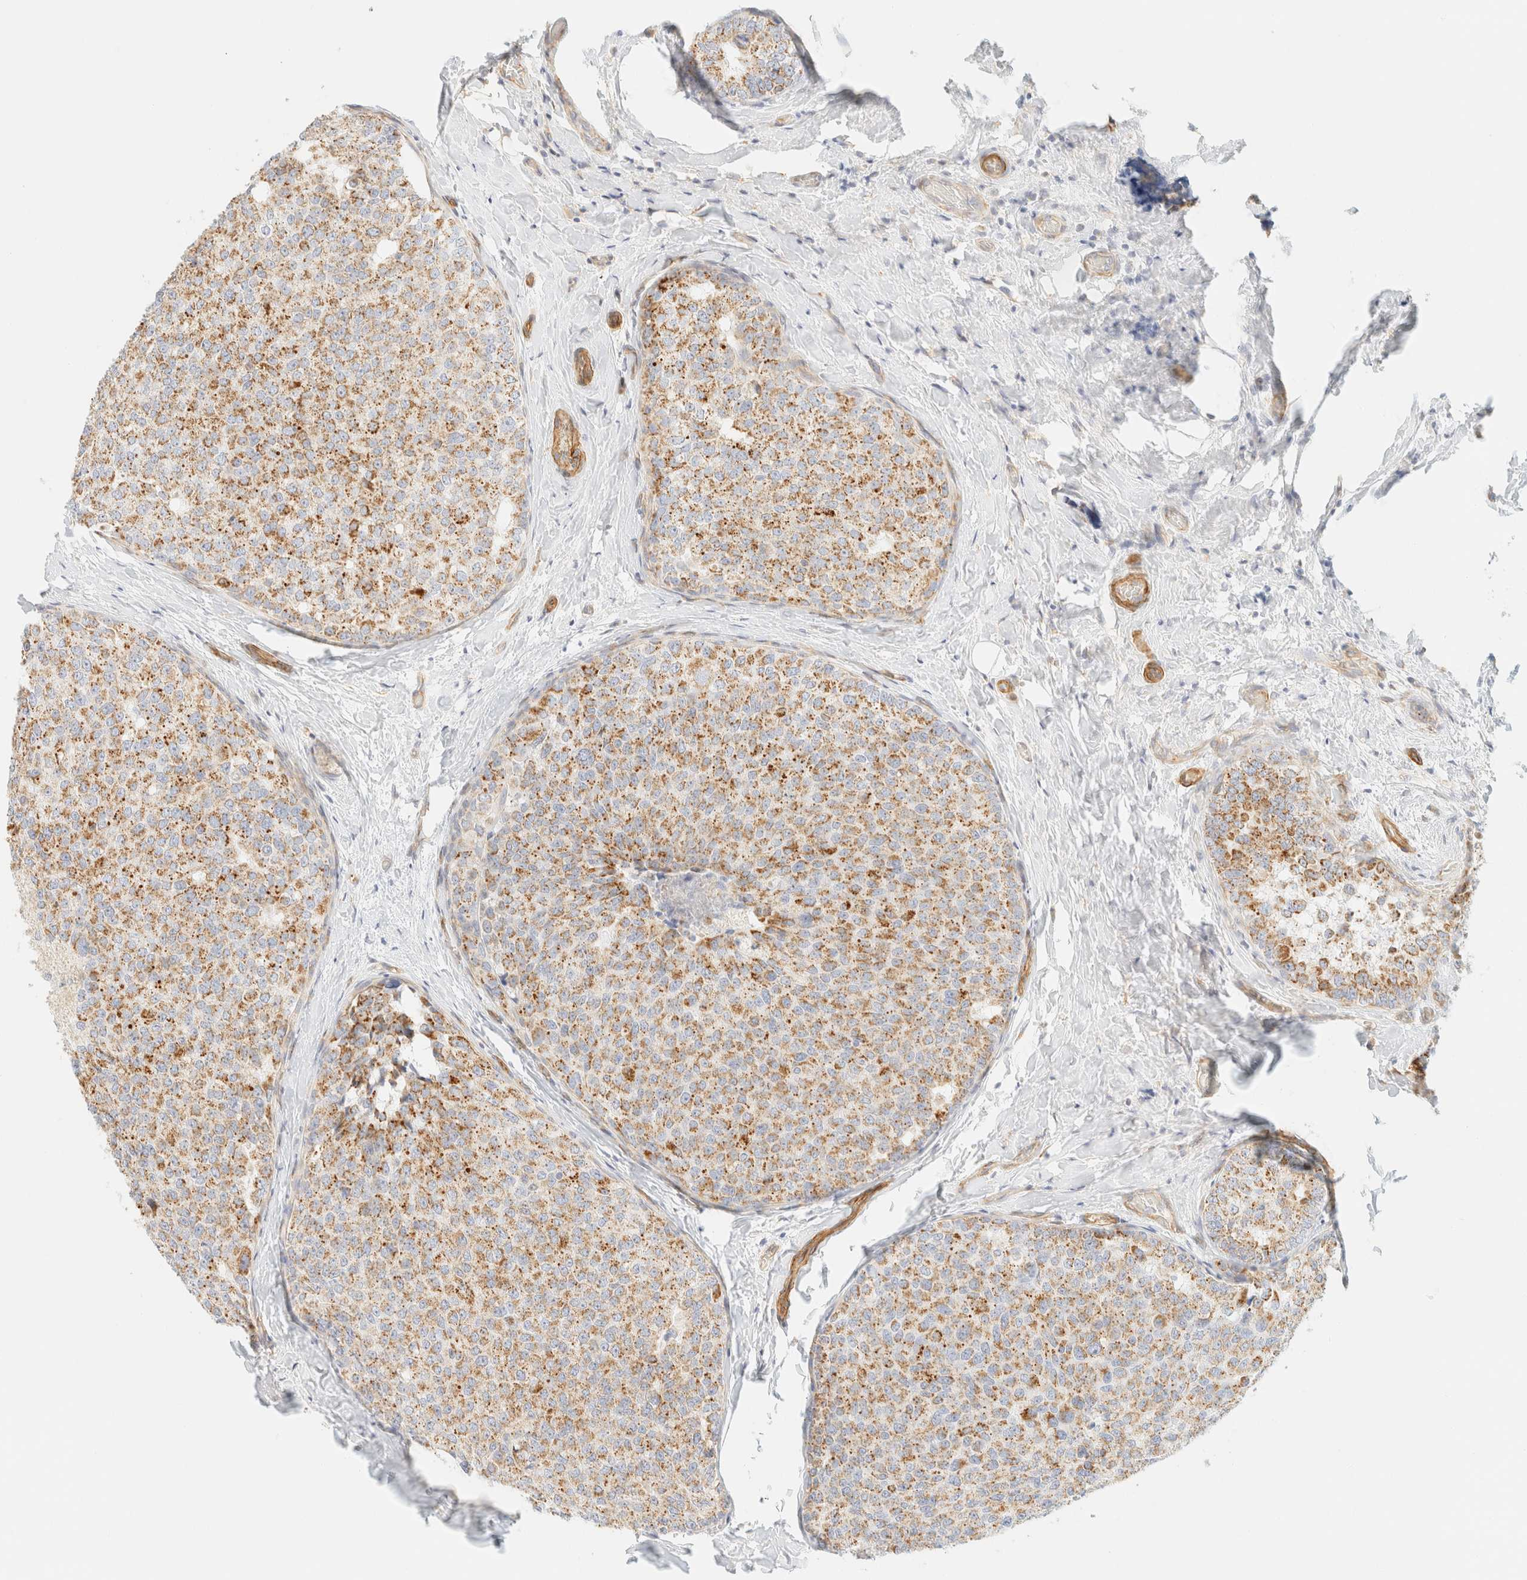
{"staining": {"intensity": "moderate", "quantity": ">75%", "location": "cytoplasmic/membranous"}, "tissue": "breast cancer", "cell_type": "Tumor cells", "image_type": "cancer", "snomed": [{"axis": "morphology", "description": "Normal tissue, NOS"}, {"axis": "morphology", "description": "Duct carcinoma"}, {"axis": "topography", "description": "Breast"}], "caption": "About >75% of tumor cells in breast cancer (infiltrating ductal carcinoma) exhibit moderate cytoplasmic/membranous protein positivity as visualized by brown immunohistochemical staining.", "gene": "MRM3", "patient": {"sex": "female", "age": 43}}